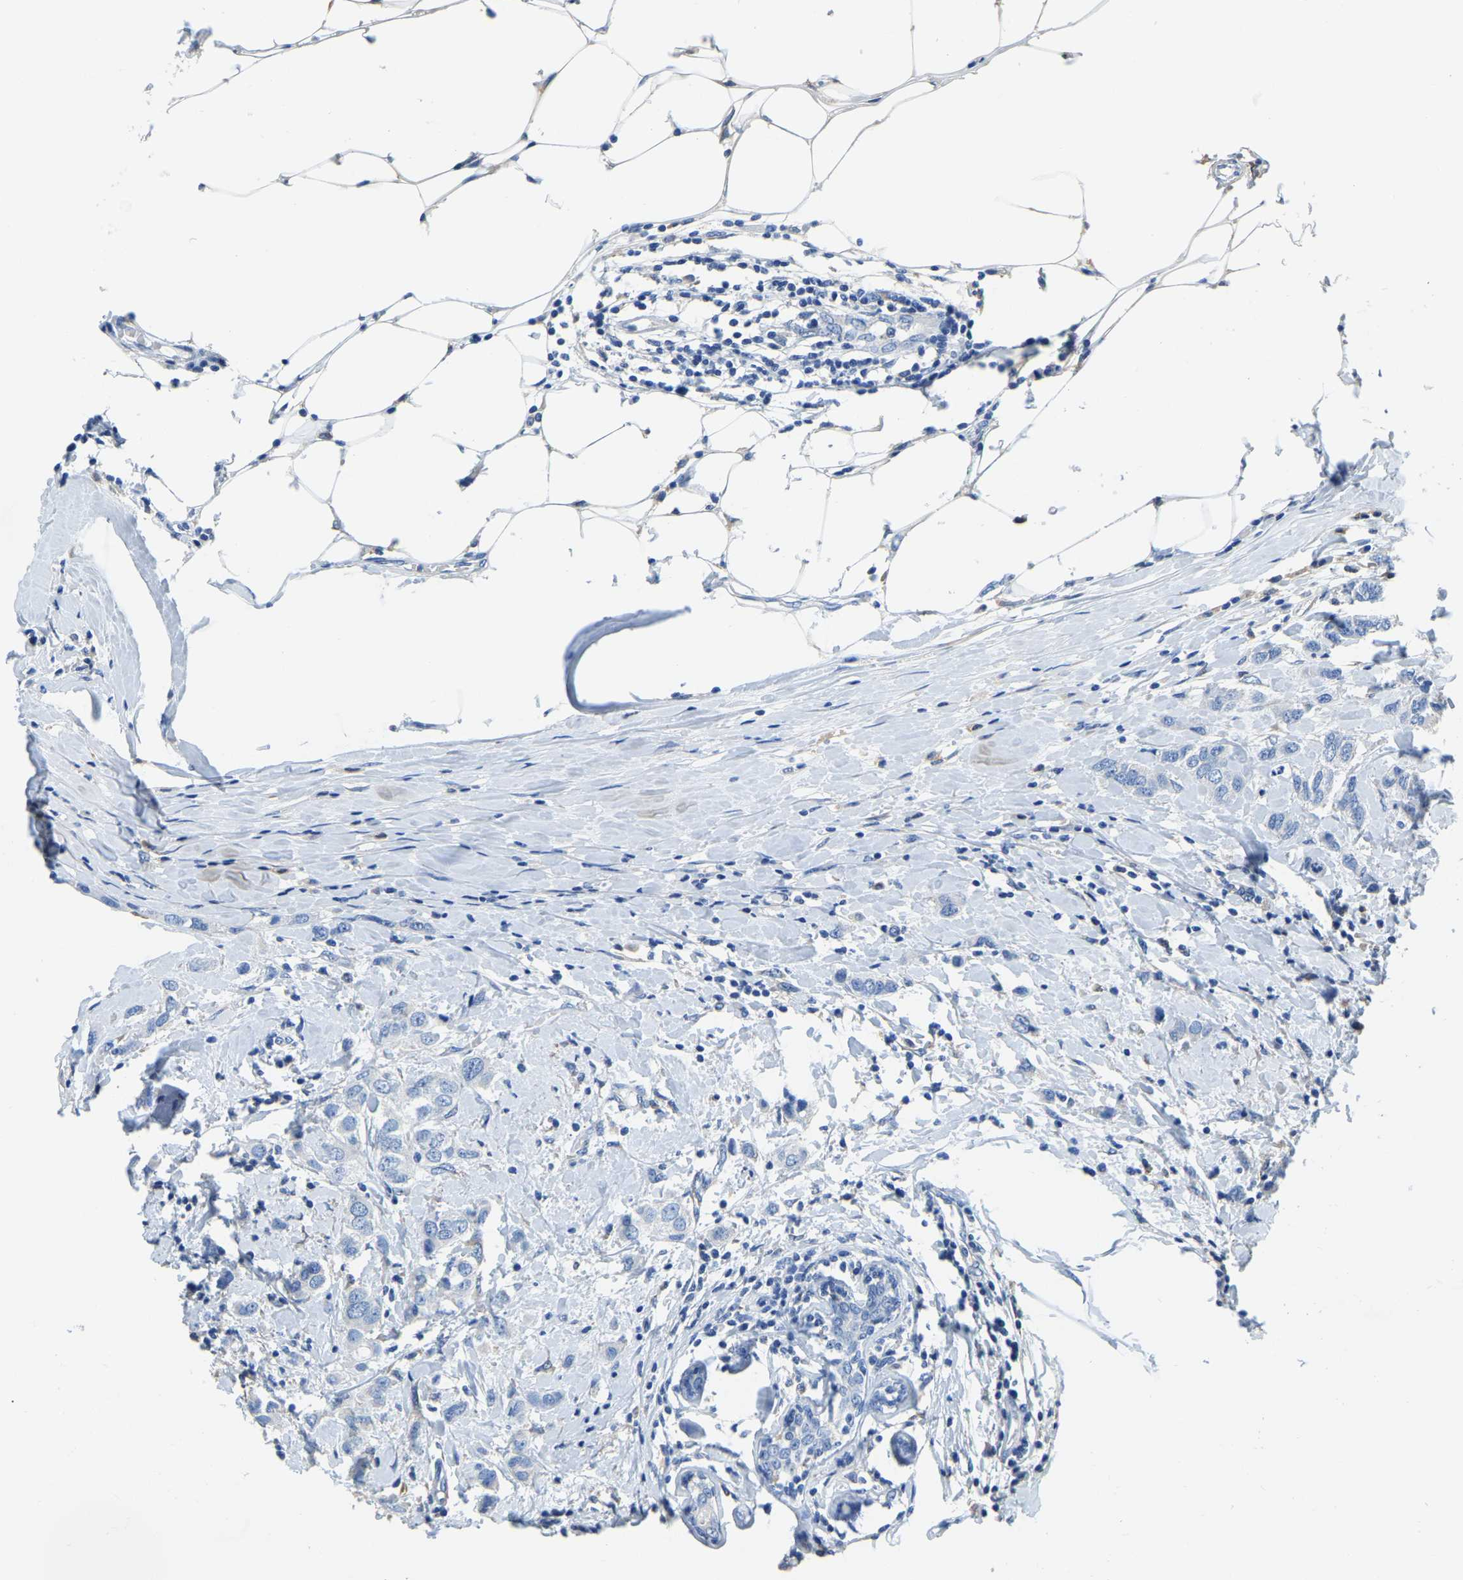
{"staining": {"intensity": "negative", "quantity": "none", "location": "none"}, "tissue": "breast cancer", "cell_type": "Tumor cells", "image_type": "cancer", "snomed": [{"axis": "morphology", "description": "Duct carcinoma"}, {"axis": "topography", "description": "Breast"}], "caption": "Tumor cells are negative for protein expression in human breast cancer (invasive ductal carcinoma).", "gene": "ZDHHC13", "patient": {"sex": "female", "age": 50}}